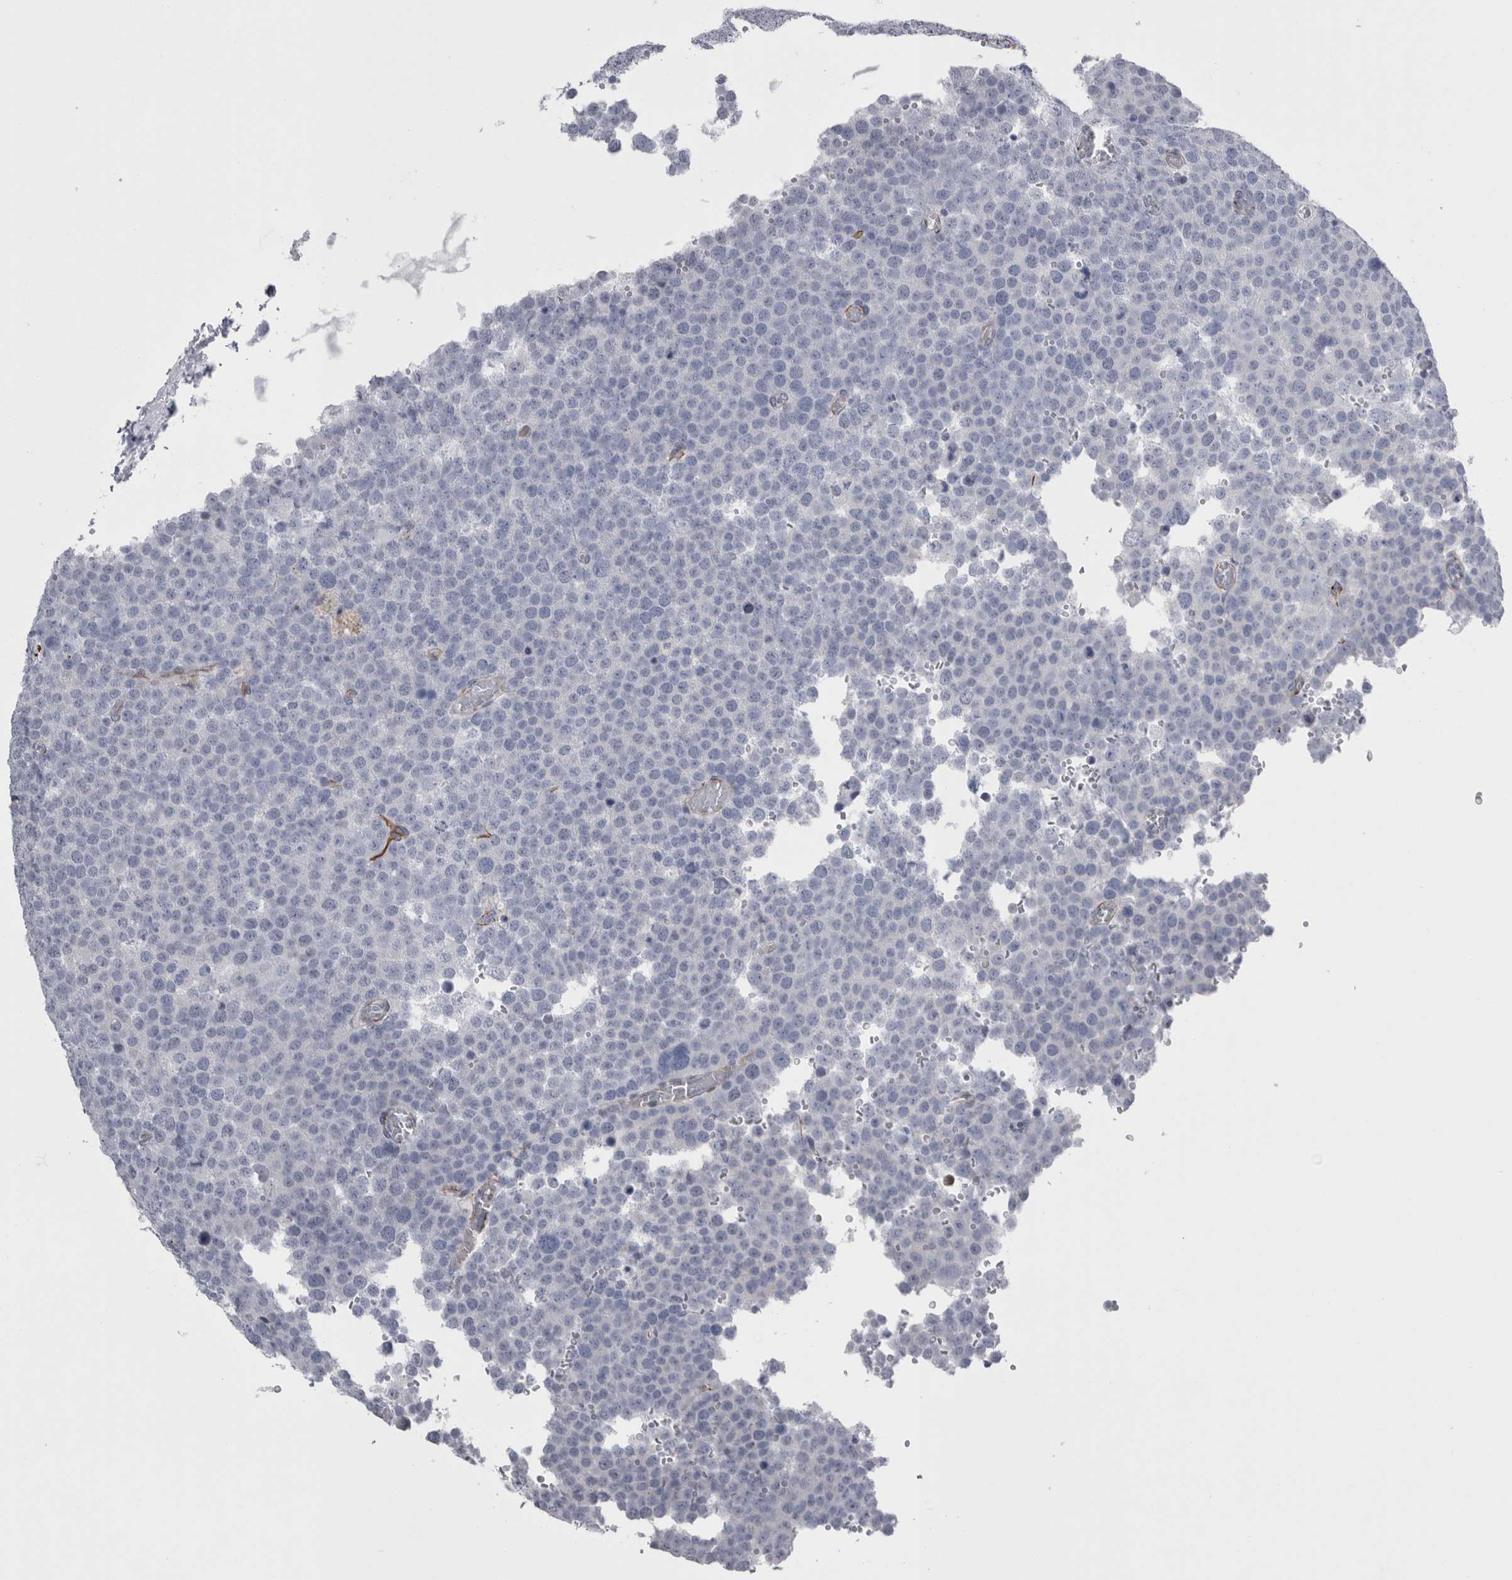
{"staining": {"intensity": "negative", "quantity": "none", "location": "none"}, "tissue": "testis cancer", "cell_type": "Tumor cells", "image_type": "cancer", "snomed": [{"axis": "morphology", "description": "Seminoma, NOS"}, {"axis": "topography", "description": "Testis"}], "caption": "The micrograph displays no staining of tumor cells in testis cancer (seminoma).", "gene": "VWDE", "patient": {"sex": "male", "age": 71}}